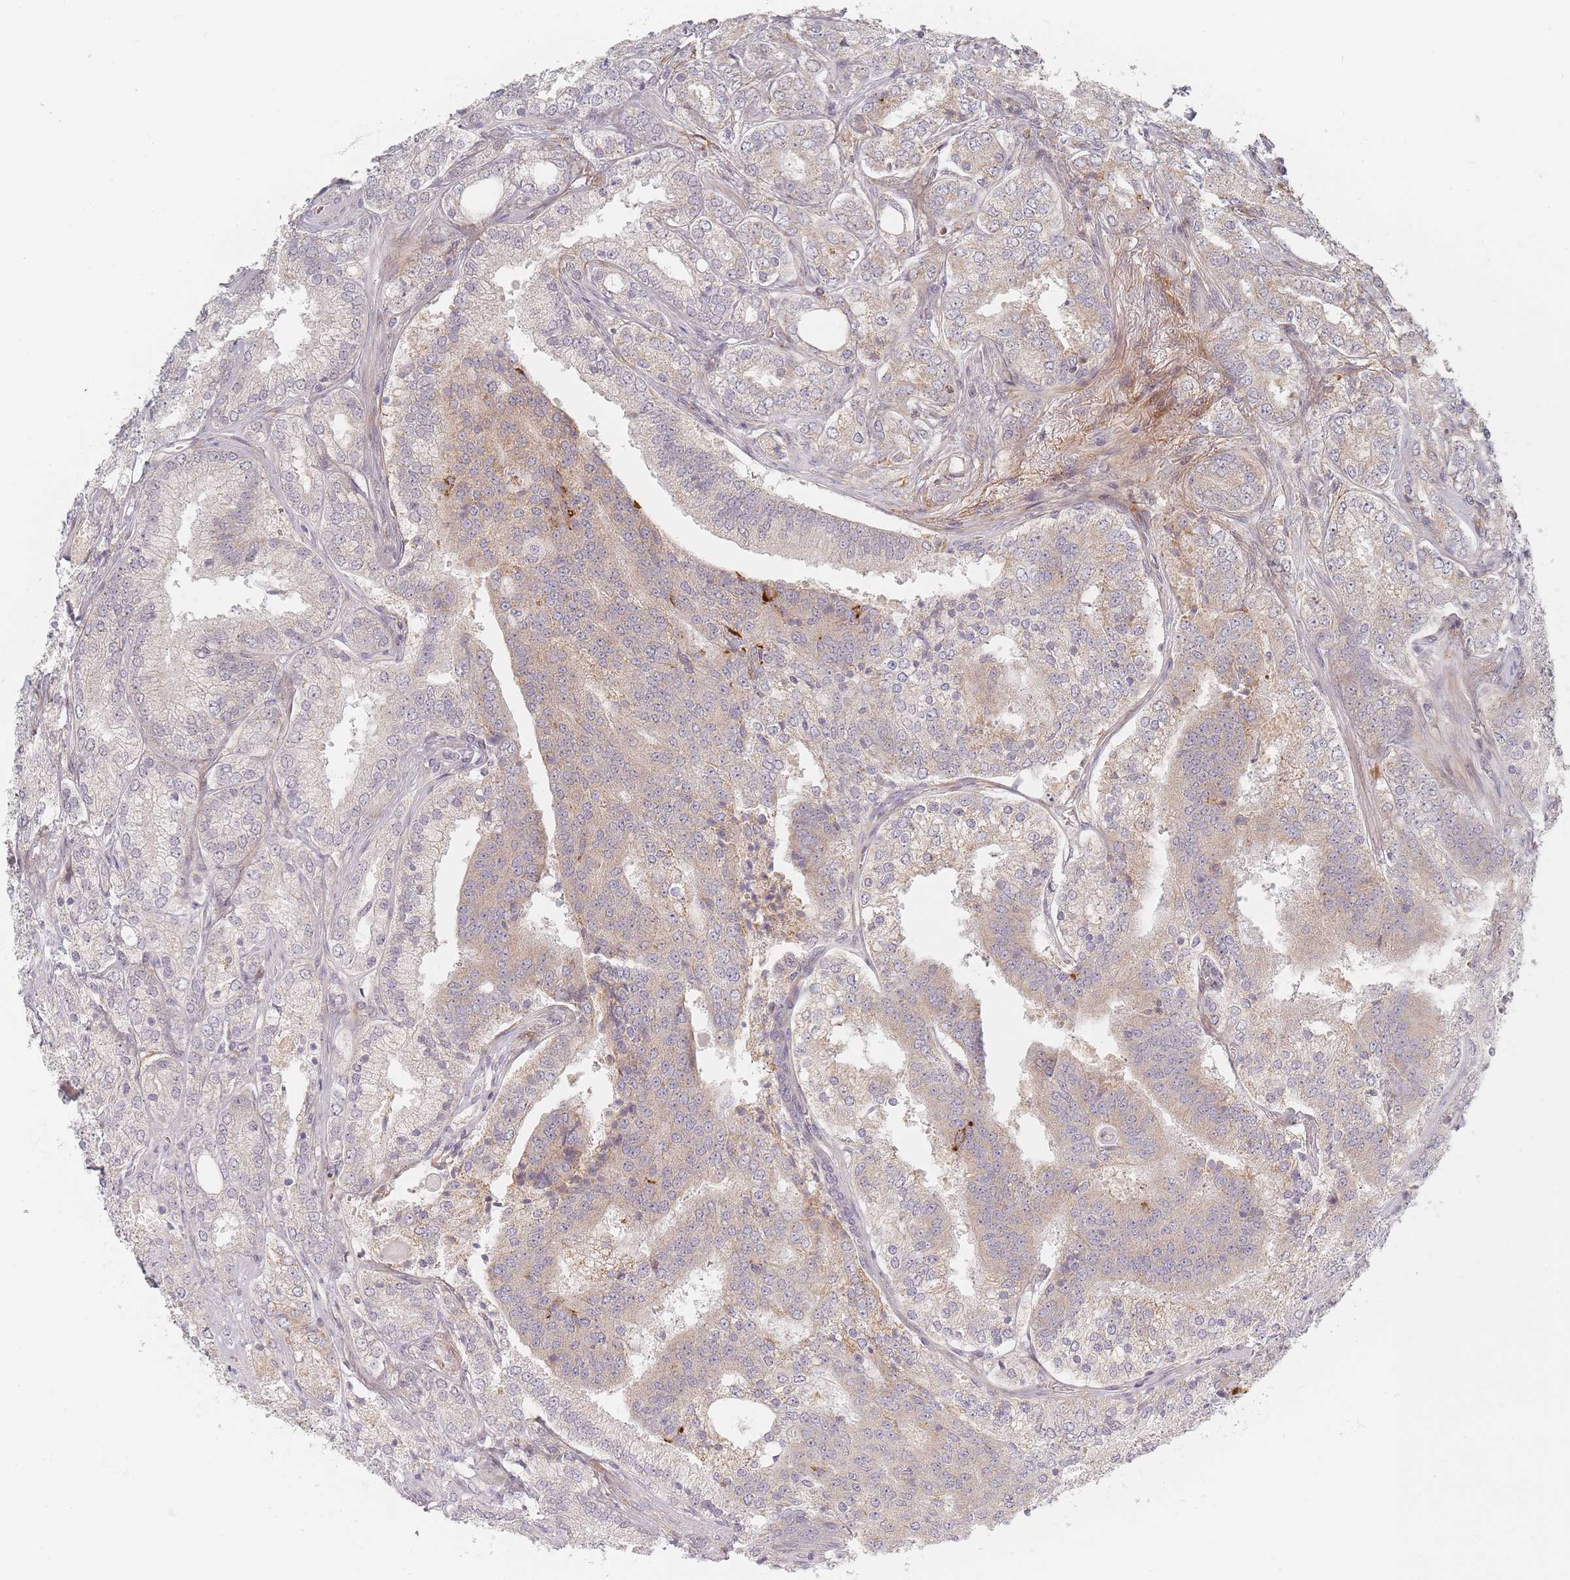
{"staining": {"intensity": "moderate", "quantity": "25%-75%", "location": "cytoplasmic/membranous"}, "tissue": "prostate cancer", "cell_type": "Tumor cells", "image_type": "cancer", "snomed": [{"axis": "morphology", "description": "Adenocarcinoma, High grade"}, {"axis": "topography", "description": "Prostate"}], "caption": "A histopathology image of human prostate cancer (adenocarcinoma (high-grade)) stained for a protein displays moderate cytoplasmic/membranous brown staining in tumor cells.", "gene": "ZKSCAN7", "patient": {"sex": "male", "age": 63}}